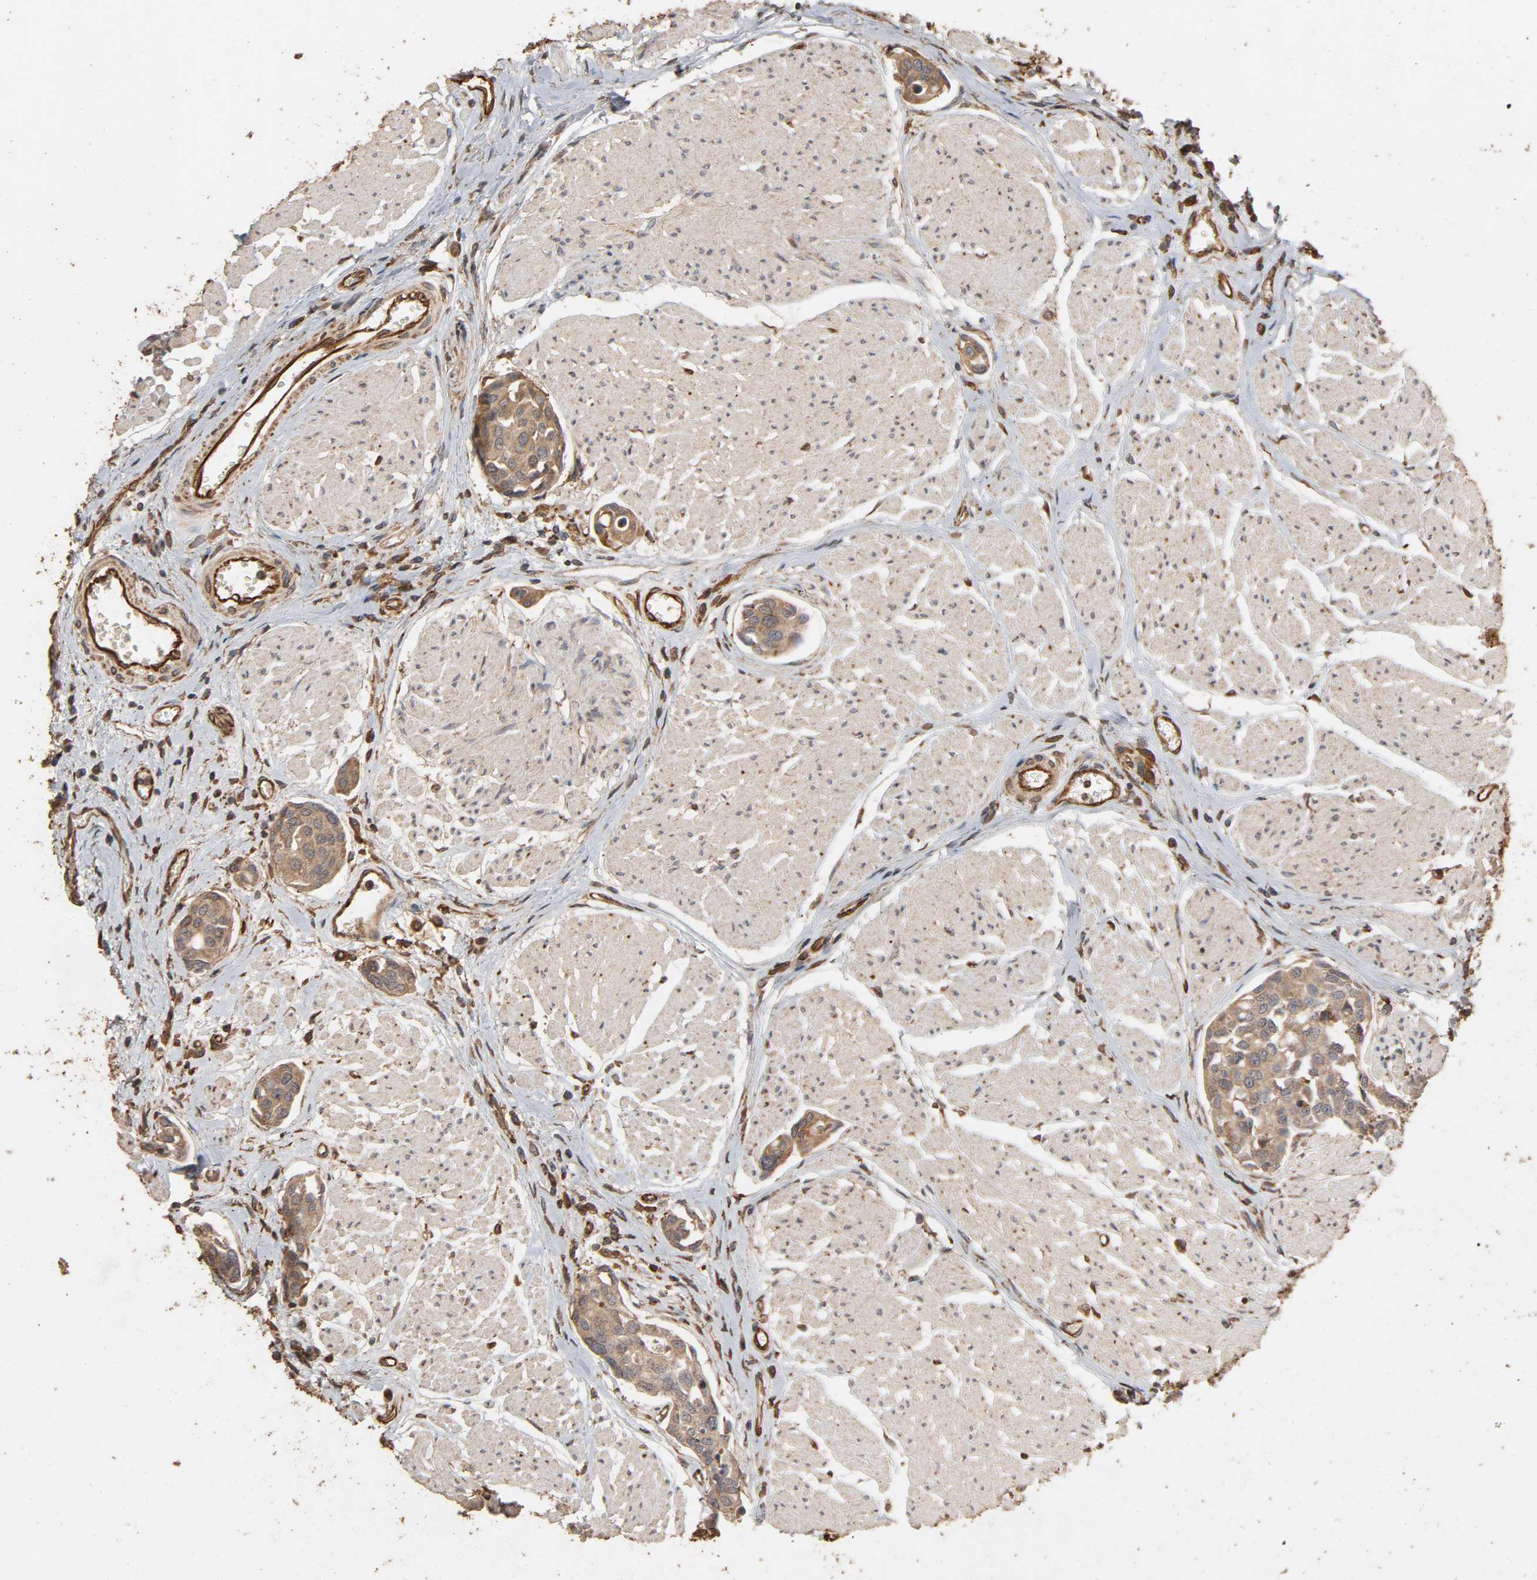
{"staining": {"intensity": "weak", "quantity": ">75%", "location": "cytoplasmic/membranous"}, "tissue": "urothelial cancer", "cell_type": "Tumor cells", "image_type": "cancer", "snomed": [{"axis": "morphology", "description": "Urothelial carcinoma, High grade"}, {"axis": "topography", "description": "Urinary bladder"}], "caption": "Protein staining shows weak cytoplasmic/membranous positivity in about >75% of tumor cells in urothelial cancer.", "gene": "RPS6KA6", "patient": {"sex": "male", "age": 78}}